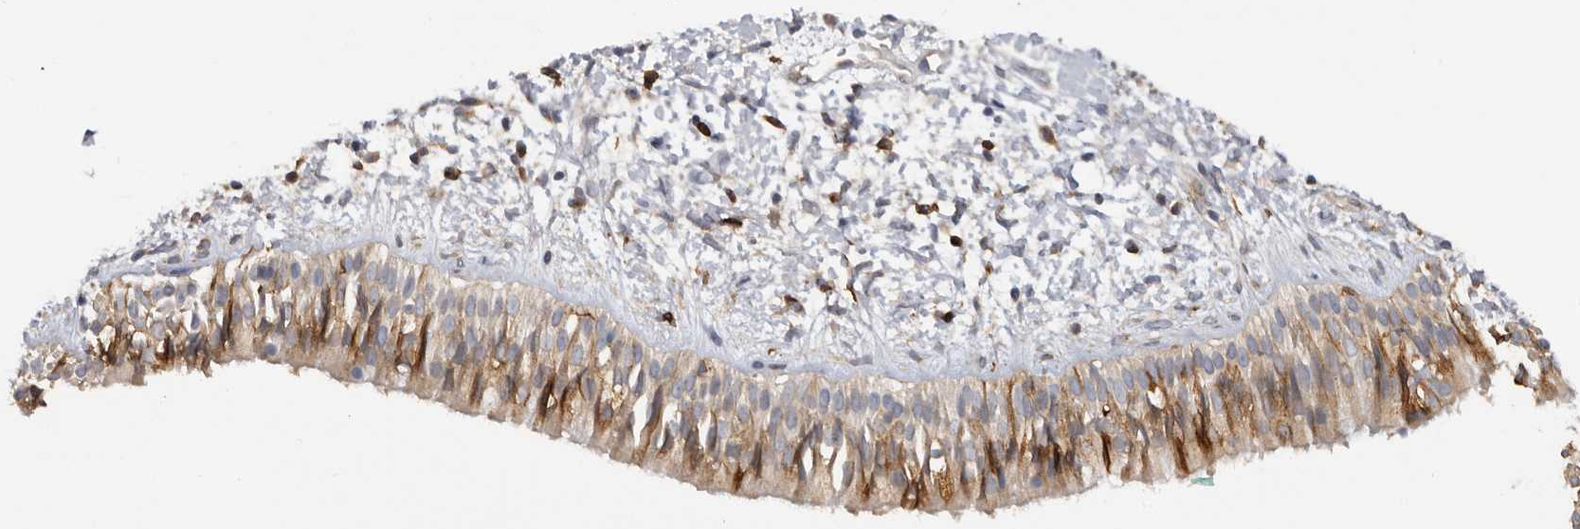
{"staining": {"intensity": "moderate", "quantity": "25%-75%", "location": "cytoplasmic/membranous"}, "tissue": "nasopharynx", "cell_type": "Respiratory epithelial cells", "image_type": "normal", "snomed": [{"axis": "morphology", "description": "Normal tissue, NOS"}, {"axis": "topography", "description": "Nasopharynx"}], "caption": "Immunohistochemical staining of normal nasopharynx reveals moderate cytoplasmic/membranous protein staining in about 25%-75% of respiratory epithelial cells.", "gene": "TFRC", "patient": {"sex": "male", "age": 22}}